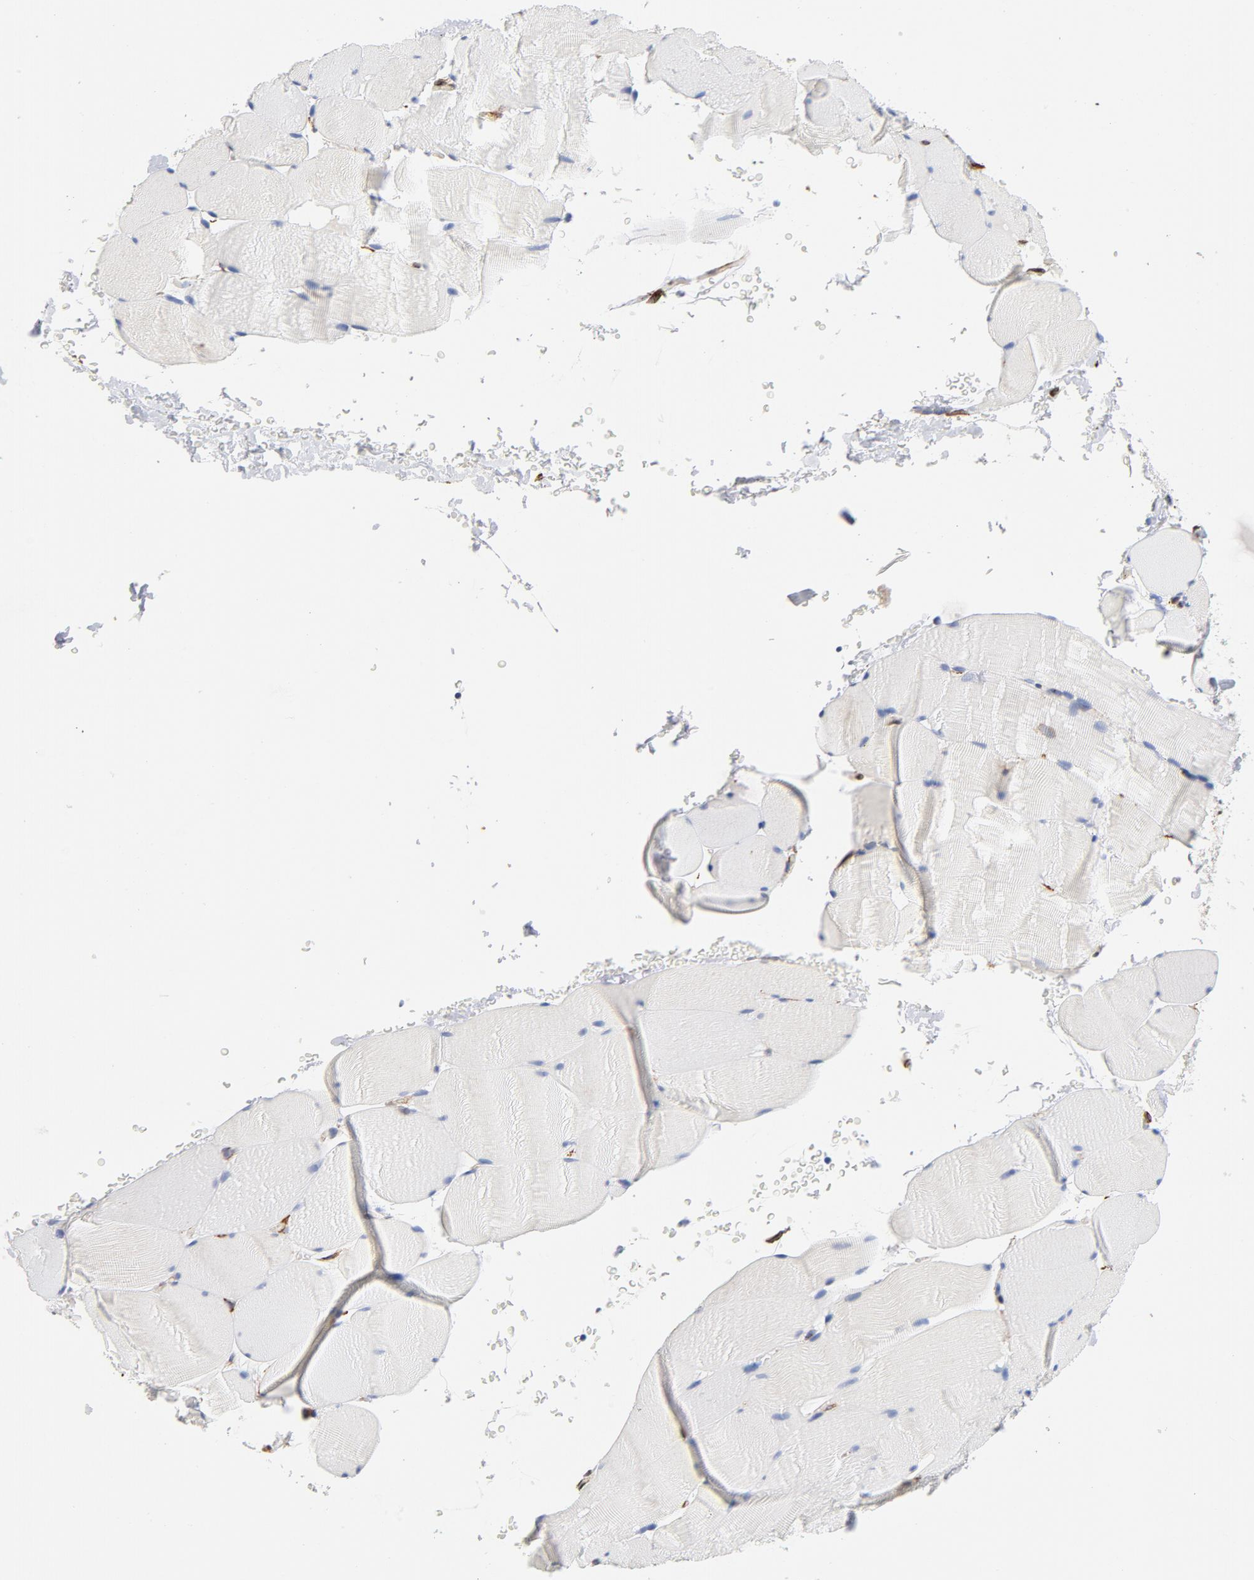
{"staining": {"intensity": "negative", "quantity": "none", "location": "none"}, "tissue": "skeletal muscle", "cell_type": "Myocytes", "image_type": "normal", "snomed": [{"axis": "morphology", "description": "Normal tissue, NOS"}, {"axis": "topography", "description": "Skeletal muscle"}], "caption": "DAB immunohistochemical staining of normal skeletal muscle exhibits no significant expression in myocytes.", "gene": "SERPINH1", "patient": {"sex": "male", "age": 62}}